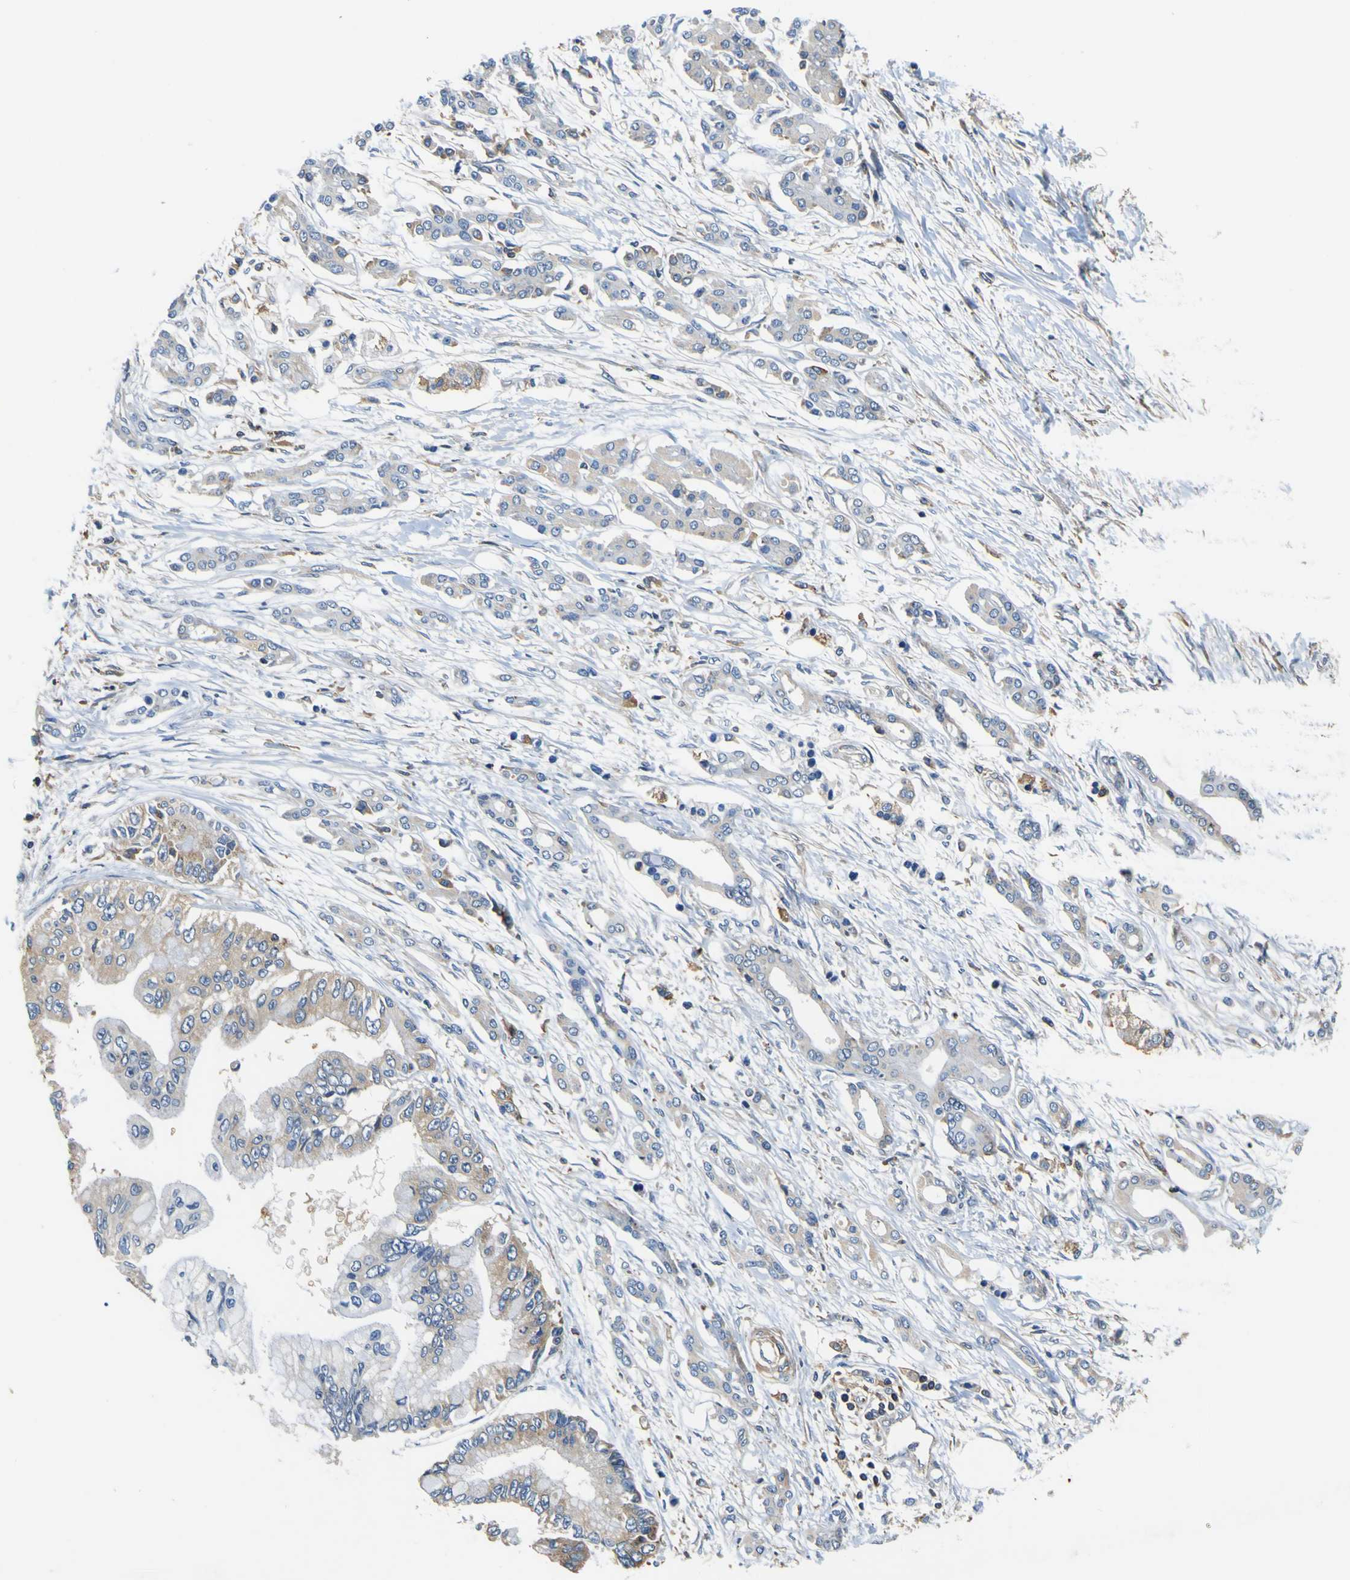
{"staining": {"intensity": "weak", "quantity": ">75%", "location": "cytoplasmic/membranous"}, "tissue": "pancreatic cancer", "cell_type": "Tumor cells", "image_type": "cancer", "snomed": [{"axis": "morphology", "description": "Adenocarcinoma, NOS"}, {"axis": "topography", "description": "Pancreas"}], "caption": "Immunohistochemical staining of human pancreatic adenocarcinoma demonstrates low levels of weak cytoplasmic/membranous protein expression in approximately >75% of tumor cells. The staining was performed using DAB to visualize the protein expression in brown, while the nuclei were stained in blue with hematoxylin (Magnification: 20x).", "gene": "CNR2", "patient": {"sex": "male", "age": 56}}